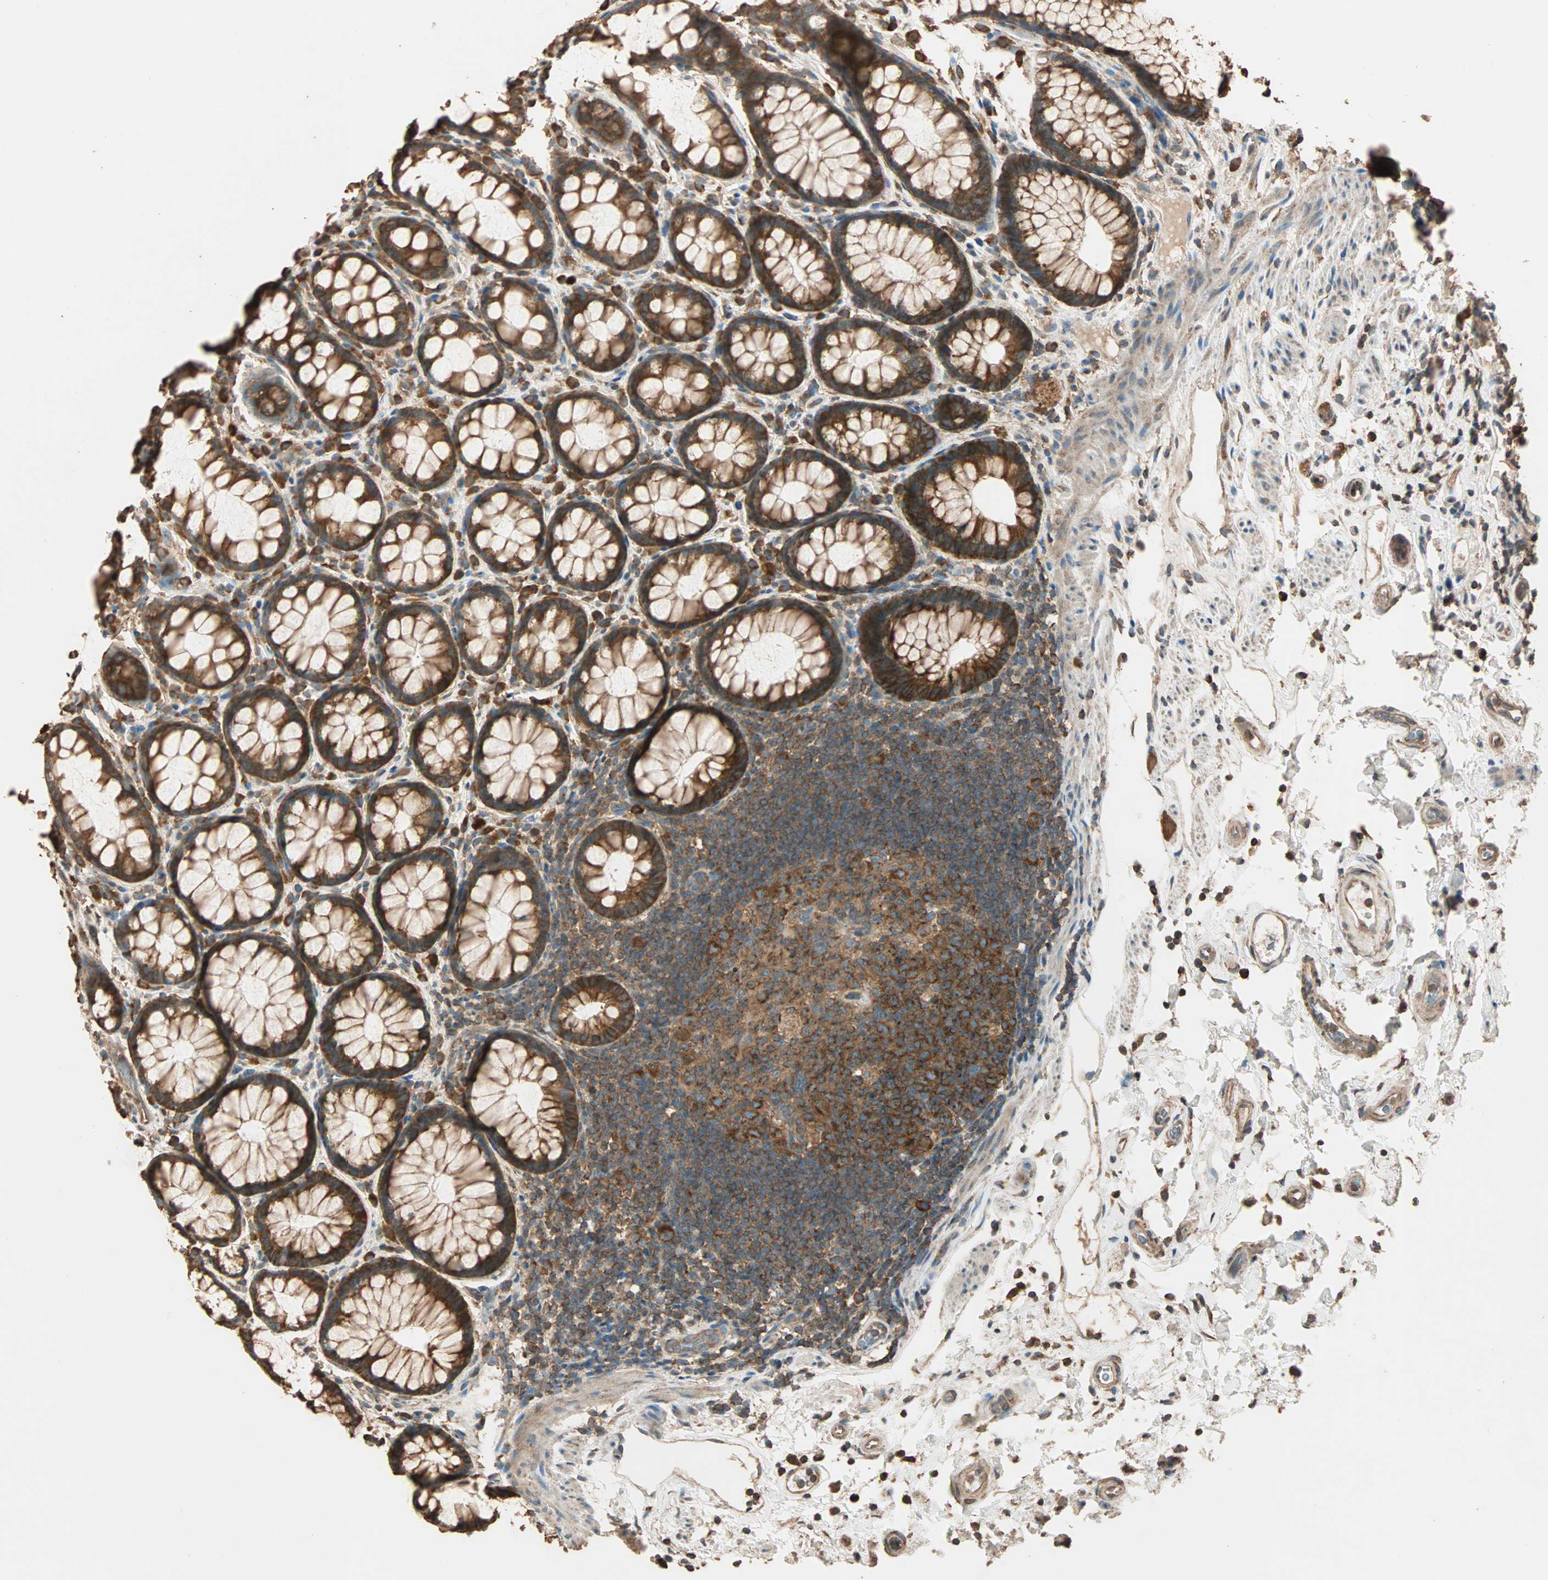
{"staining": {"intensity": "strong", "quantity": ">75%", "location": "cytoplasmic/membranous"}, "tissue": "rectum", "cell_type": "Glandular cells", "image_type": "normal", "snomed": [{"axis": "morphology", "description": "Normal tissue, NOS"}, {"axis": "topography", "description": "Rectum"}], "caption": "Rectum stained with a brown dye shows strong cytoplasmic/membranous positive staining in approximately >75% of glandular cells.", "gene": "EIF4G2", "patient": {"sex": "male", "age": 92}}